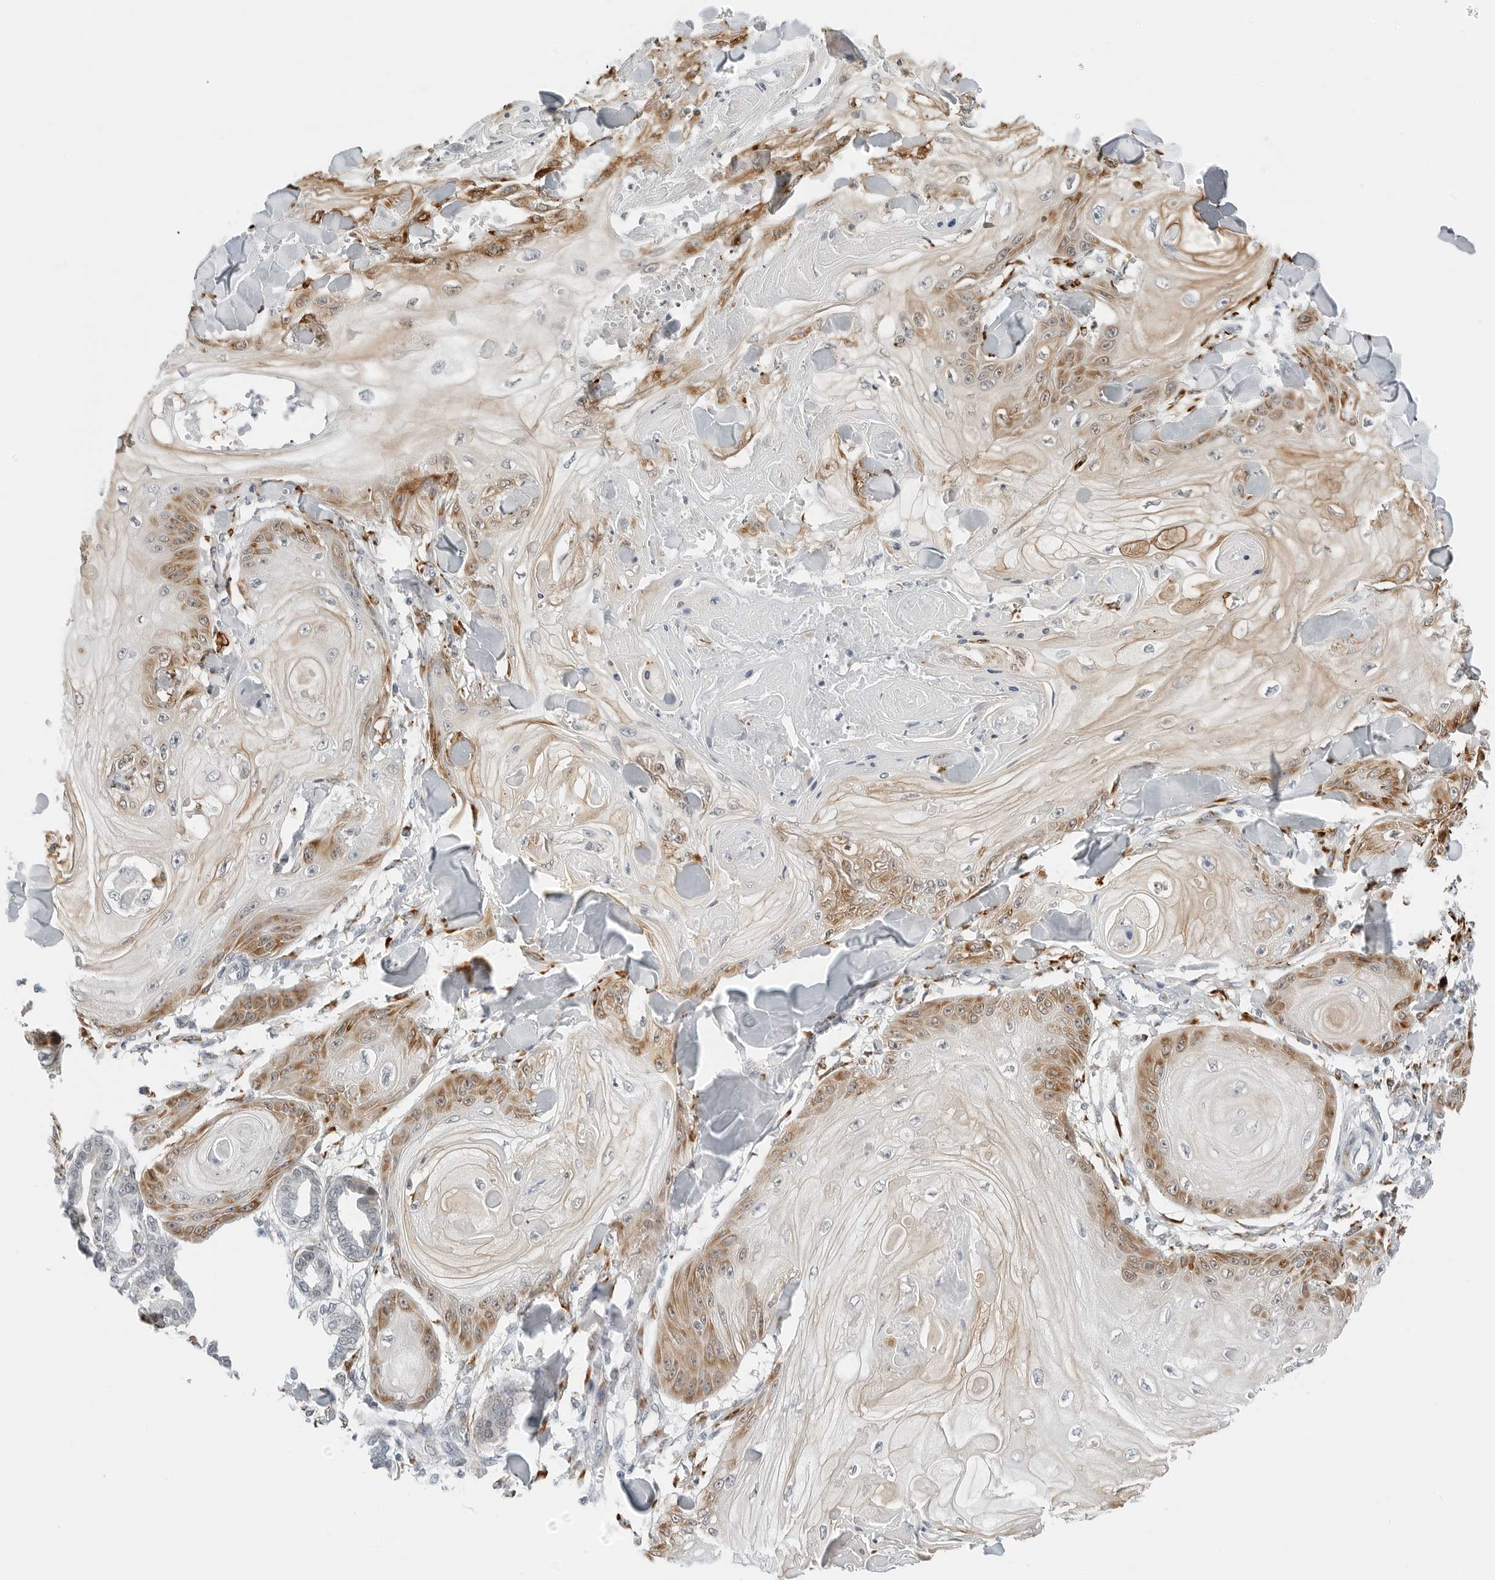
{"staining": {"intensity": "moderate", "quantity": "<25%", "location": "cytoplasmic/membranous"}, "tissue": "skin cancer", "cell_type": "Tumor cells", "image_type": "cancer", "snomed": [{"axis": "morphology", "description": "Squamous cell carcinoma, NOS"}, {"axis": "topography", "description": "Skin"}], "caption": "Immunohistochemistry (IHC) image of human squamous cell carcinoma (skin) stained for a protein (brown), which demonstrates low levels of moderate cytoplasmic/membranous staining in about <25% of tumor cells.", "gene": "P4HA2", "patient": {"sex": "male", "age": 74}}